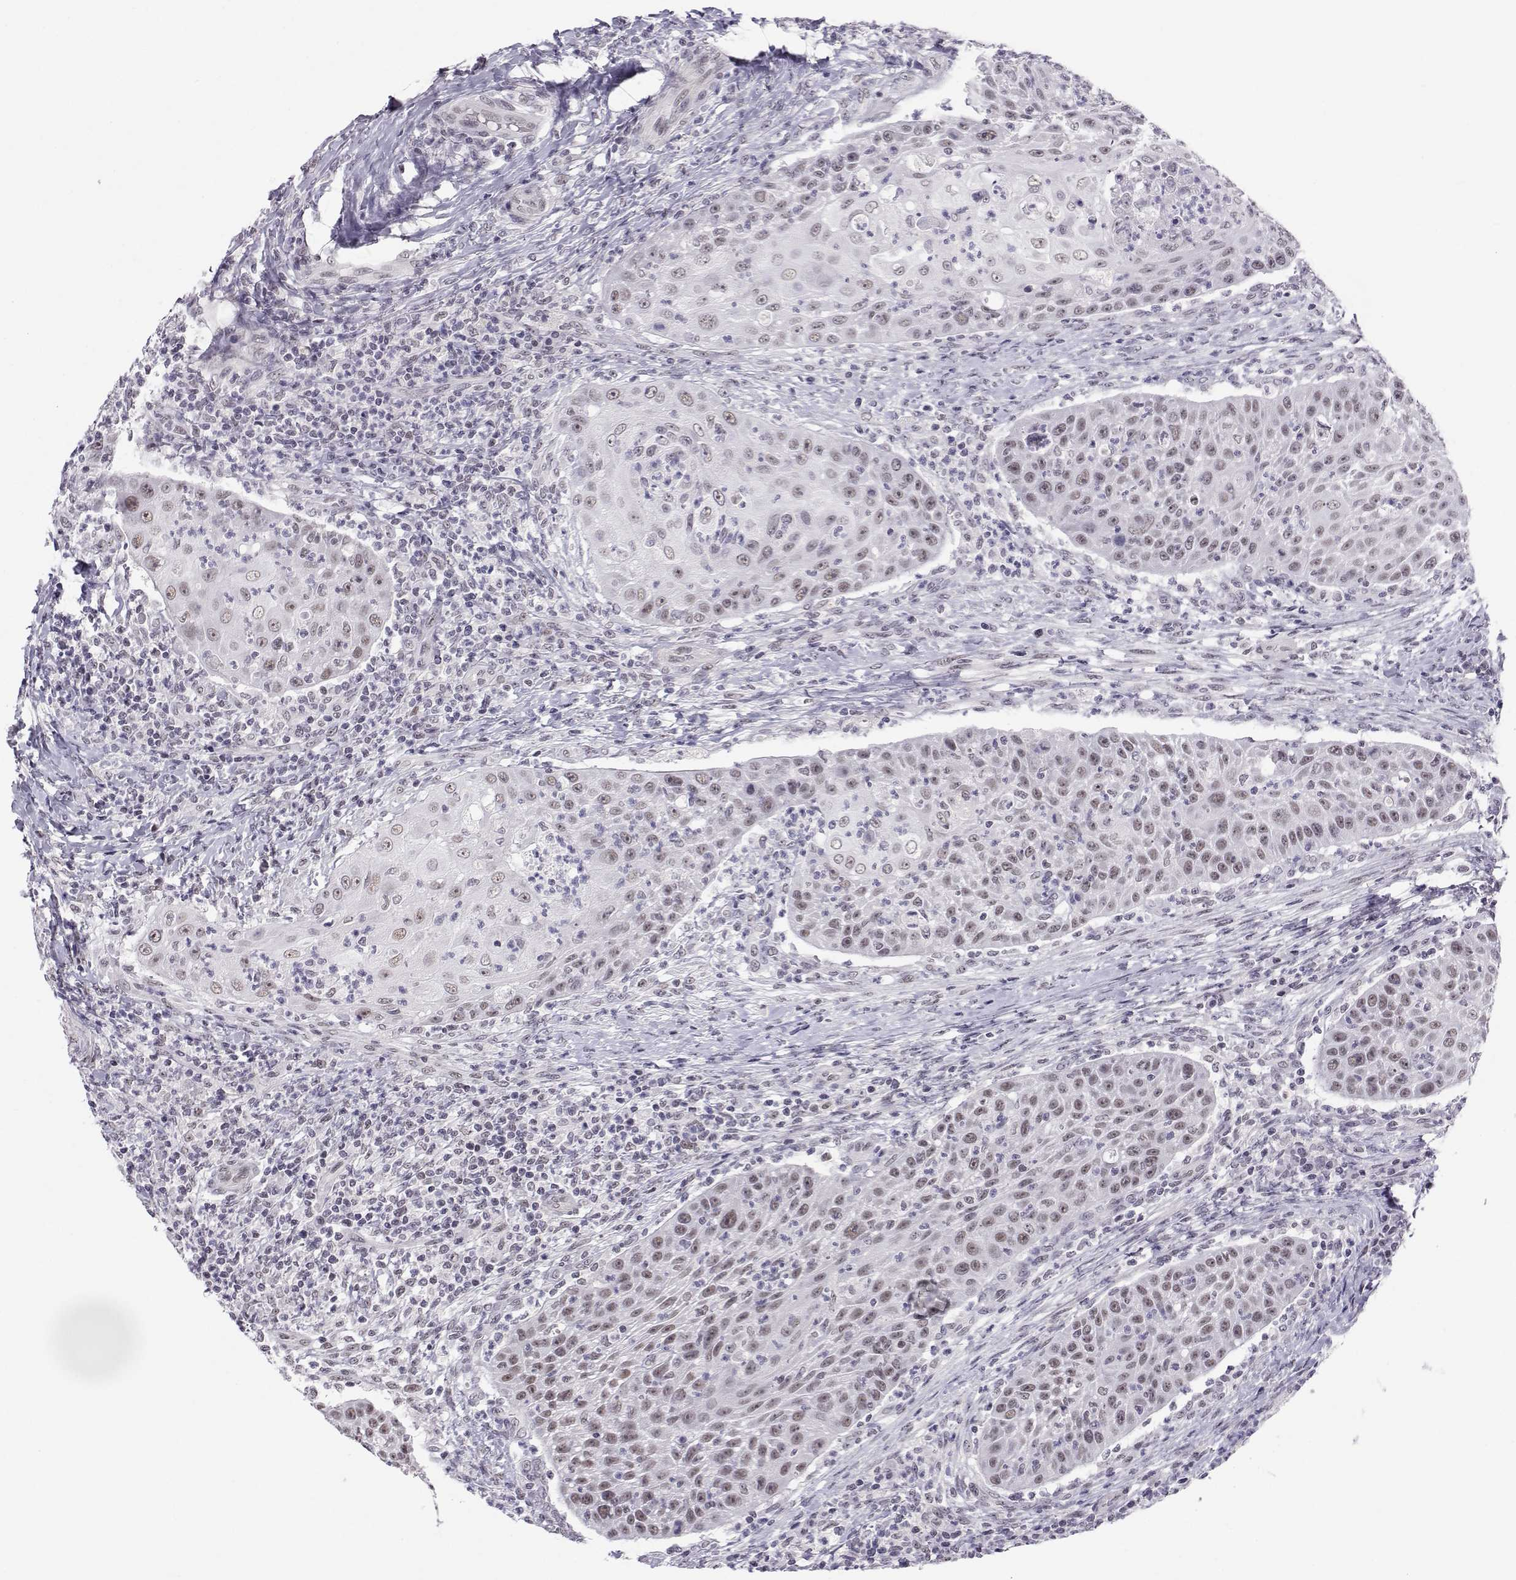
{"staining": {"intensity": "weak", "quantity": ">75%", "location": "nuclear"}, "tissue": "head and neck cancer", "cell_type": "Tumor cells", "image_type": "cancer", "snomed": [{"axis": "morphology", "description": "Squamous cell carcinoma, NOS"}, {"axis": "topography", "description": "Head-Neck"}], "caption": "Immunohistochemistry (DAB (3,3'-diaminobenzidine)) staining of head and neck squamous cell carcinoma reveals weak nuclear protein positivity in approximately >75% of tumor cells. (DAB IHC with brightfield microscopy, high magnification).", "gene": "MED26", "patient": {"sex": "male", "age": 69}}